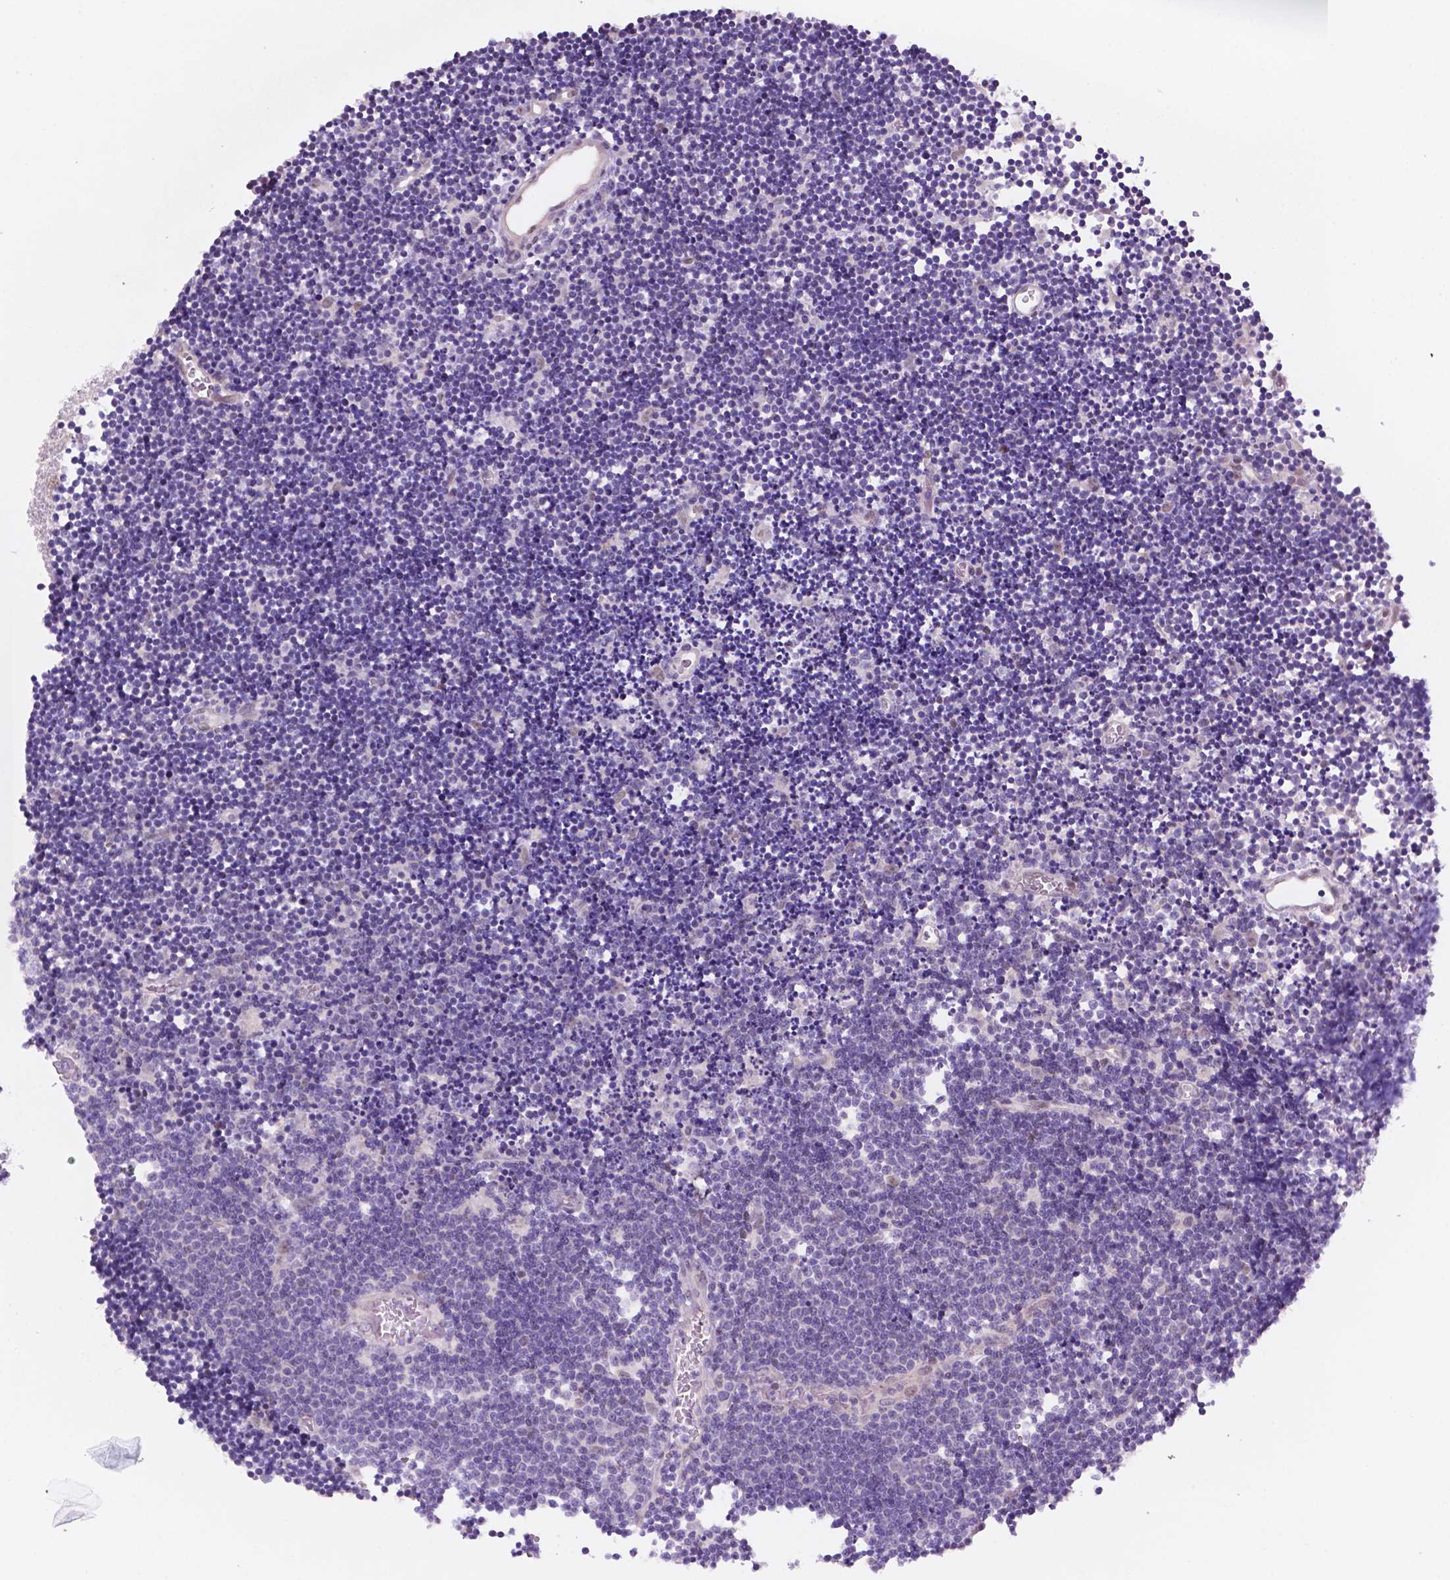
{"staining": {"intensity": "negative", "quantity": "none", "location": "none"}, "tissue": "lymphoma", "cell_type": "Tumor cells", "image_type": "cancer", "snomed": [{"axis": "morphology", "description": "Malignant lymphoma, non-Hodgkin's type, Low grade"}, {"axis": "topography", "description": "Brain"}], "caption": "Tumor cells are negative for protein expression in human lymphoma.", "gene": "FAM50B", "patient": {"sex": "female", "age": 66}}